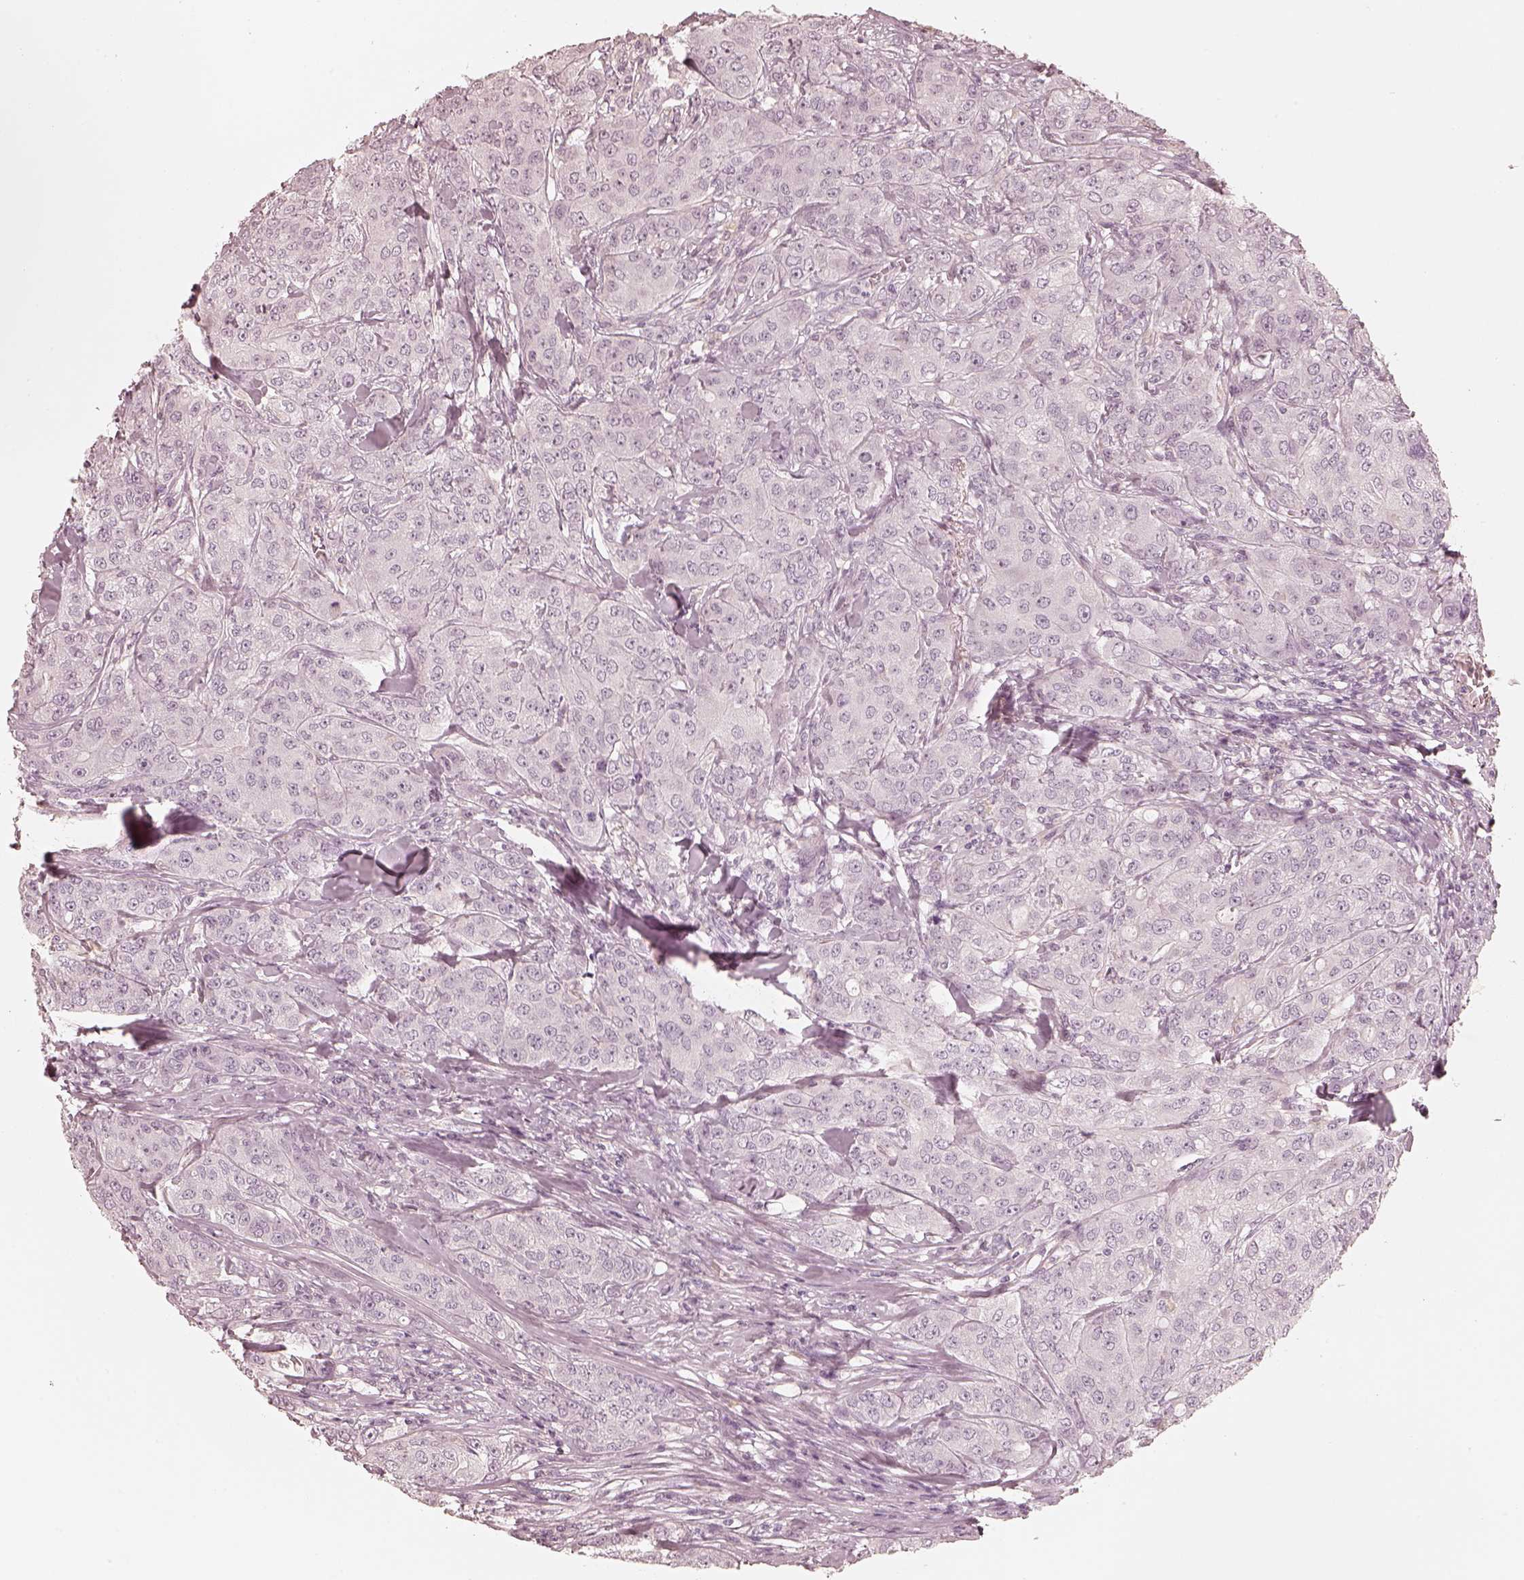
{"staining": {"intensity": "negative", "quantity": "none", "location": "none"}, "tissue": "breast cancer", "cell_type": "Tumor cells", "image_type": "cancer", "snomed": [{"axis": "morphology", "description": "Duct carcinoma"}, {"axis": "topography", "description": "Breast"}], "caption": "Image shows no protein expression in tumor cells of breast invasive ductal carcinoma tissue.", "gene": "CALR3", "patient": {"sex": "female", "age": 43}}